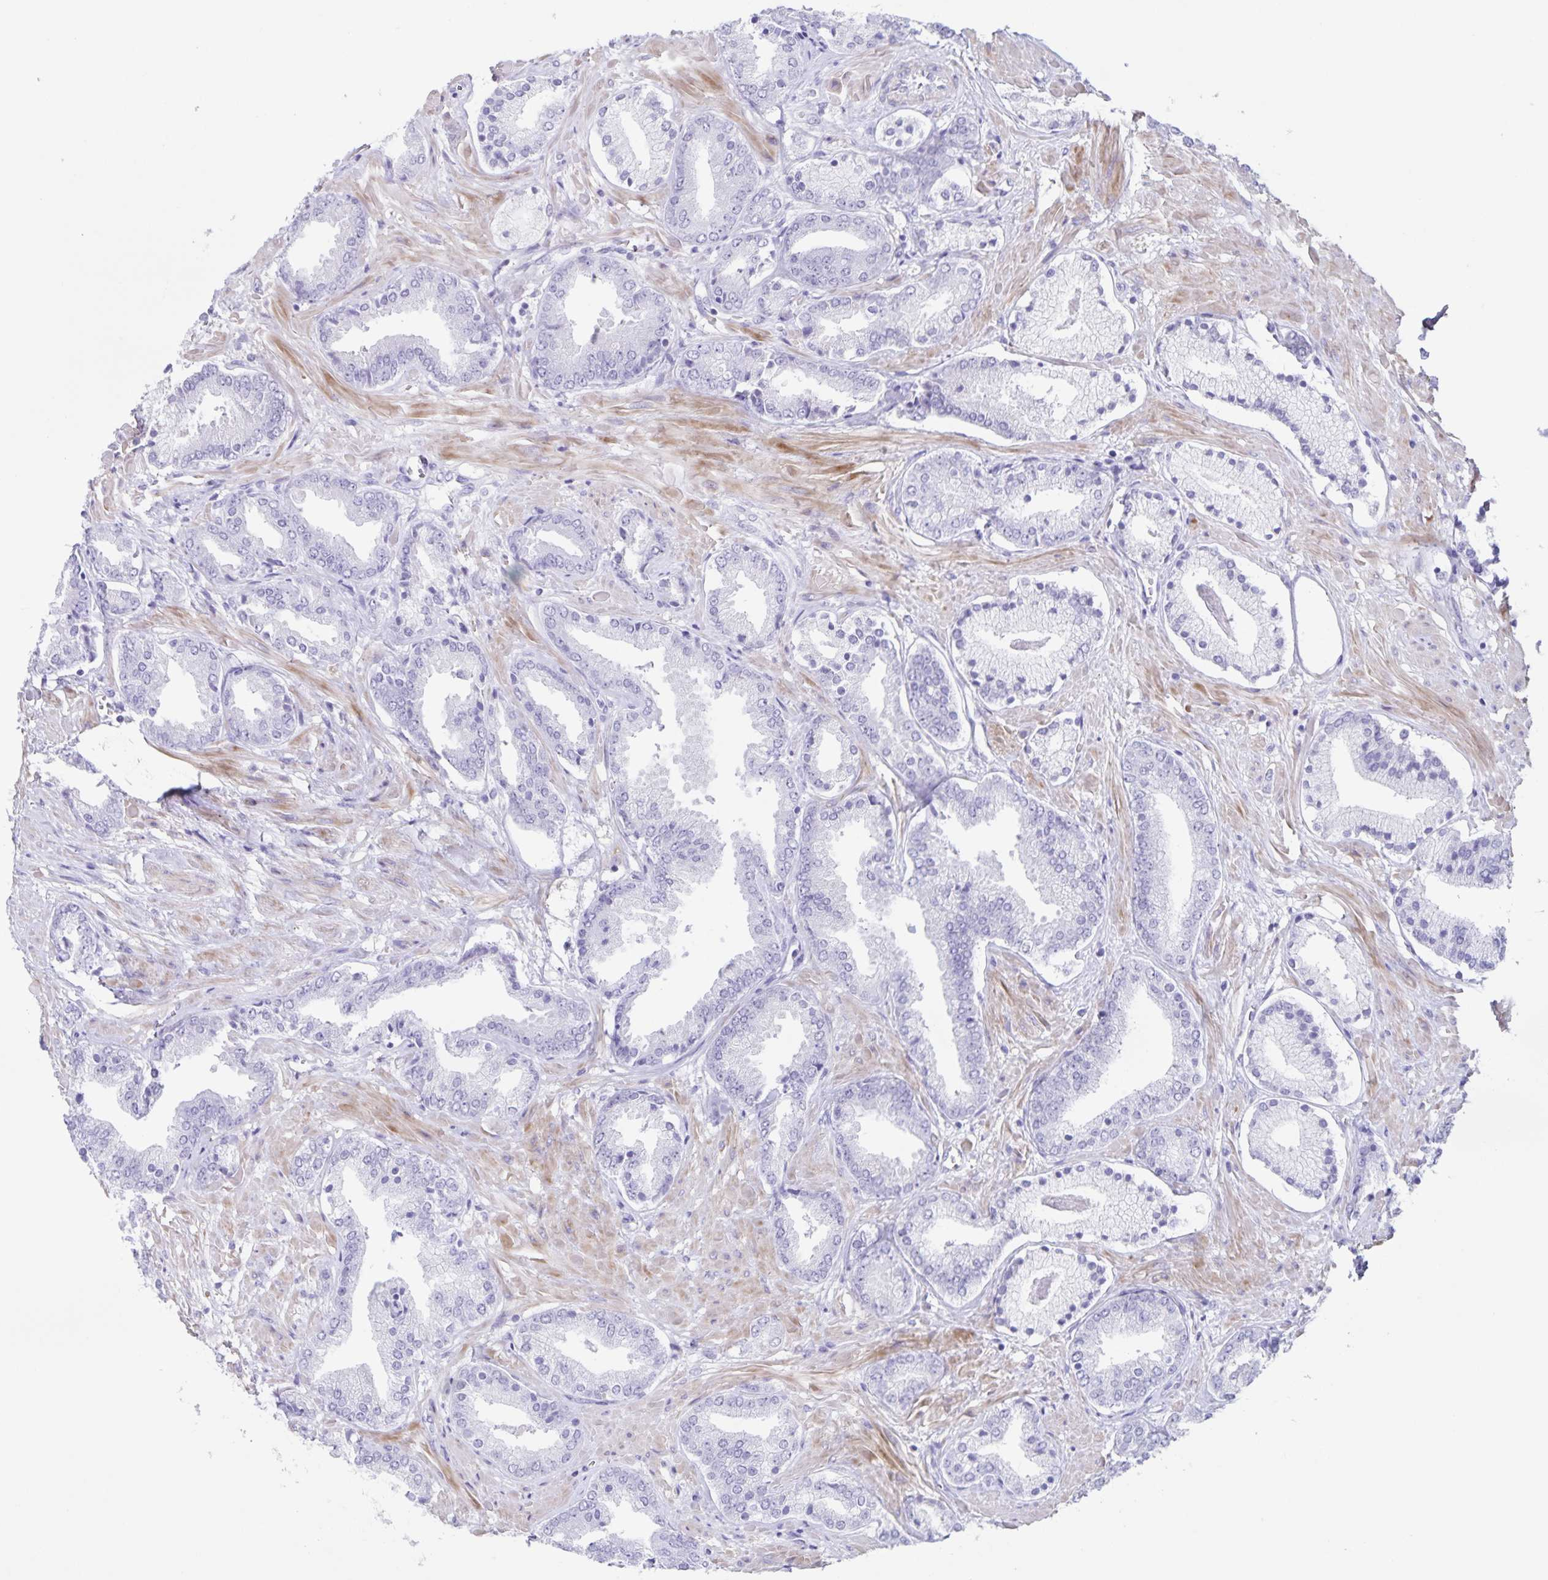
{"staining": {"intensity": "negative", "quantity": "none", "location": "none"}, "tissue": "prostate cancer", "cell_type": "Tumor cells", "image_type": "cancer", "snomed": [{"axis": "morphology", "description": "Adenocarcinoma, High grade"}, {"axis": "topography", "description": "Prostate"}], "caption": "DAB immunohistochemical staining of adenocarcinoma (high-grade) (prostate) displays no significant staining in tumor cells.", "gene": "C11orf42", "patient": {"sex": "male", "age": 56}}